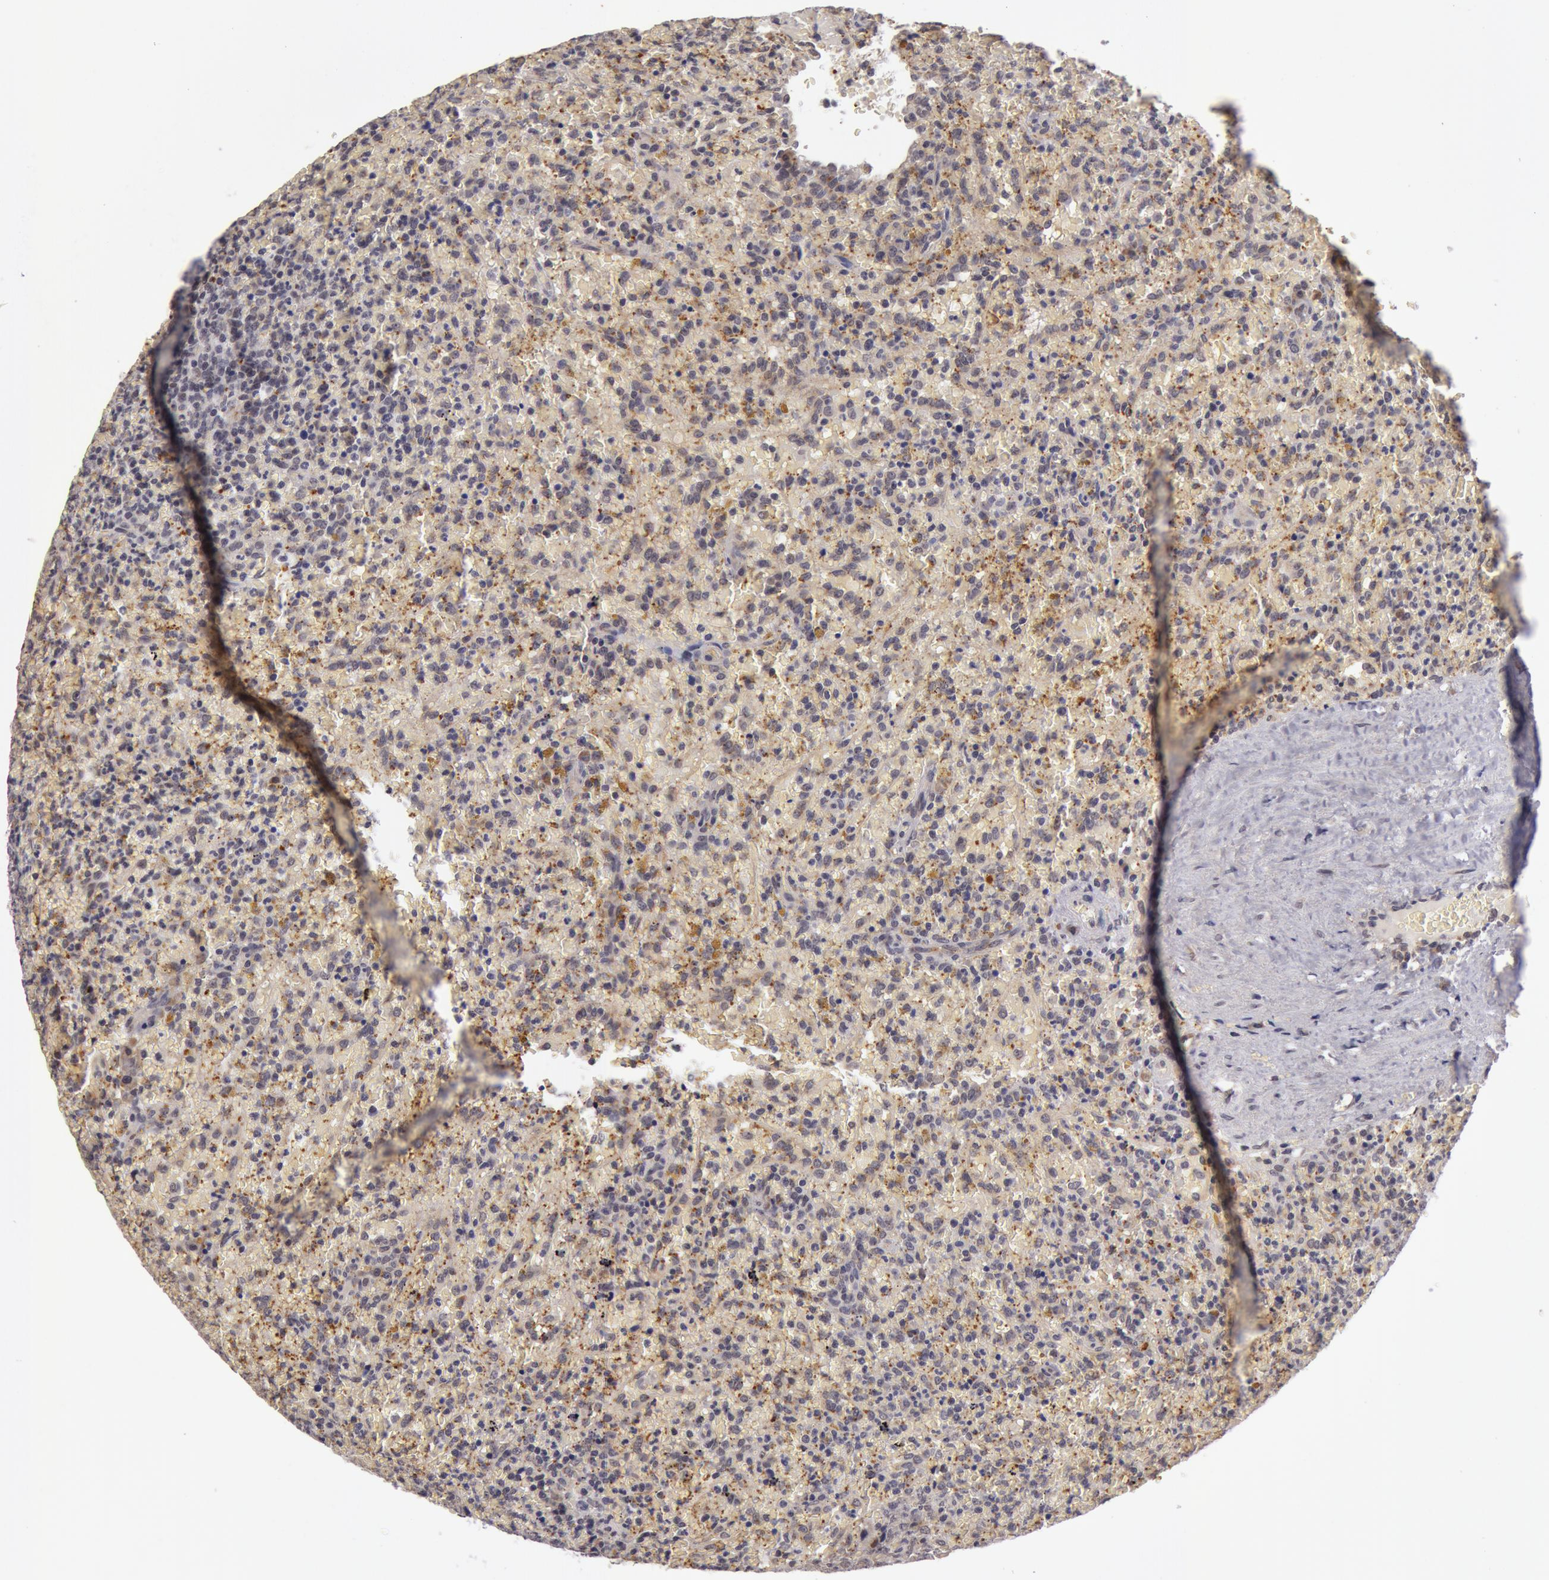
{"staining": {"intensity": "negative", "quantity": "none", "location": "none"}, "tissue": "lymphoma", "cell_type": "Tumor cells", "image_type": "cancer", "snomed": [{"axis": "morphology", "description": "Malignant lymphoma, non-Hodgkin's type, High grade"}, {"axis": "topography", "description": "Spleen"}, {"axis": "topography", "description": "Lymph node"}], "caption": "Tumor cells are negative for brown protein staining in high-grade malignant lymphoma, non-Hodgkin's type. (DAB immunohistochemistry (IHC) visualized using brightfield microscopy, high magnification).", "gene": "SYTL4", "patient": {"sex": "female", "age": 70}}